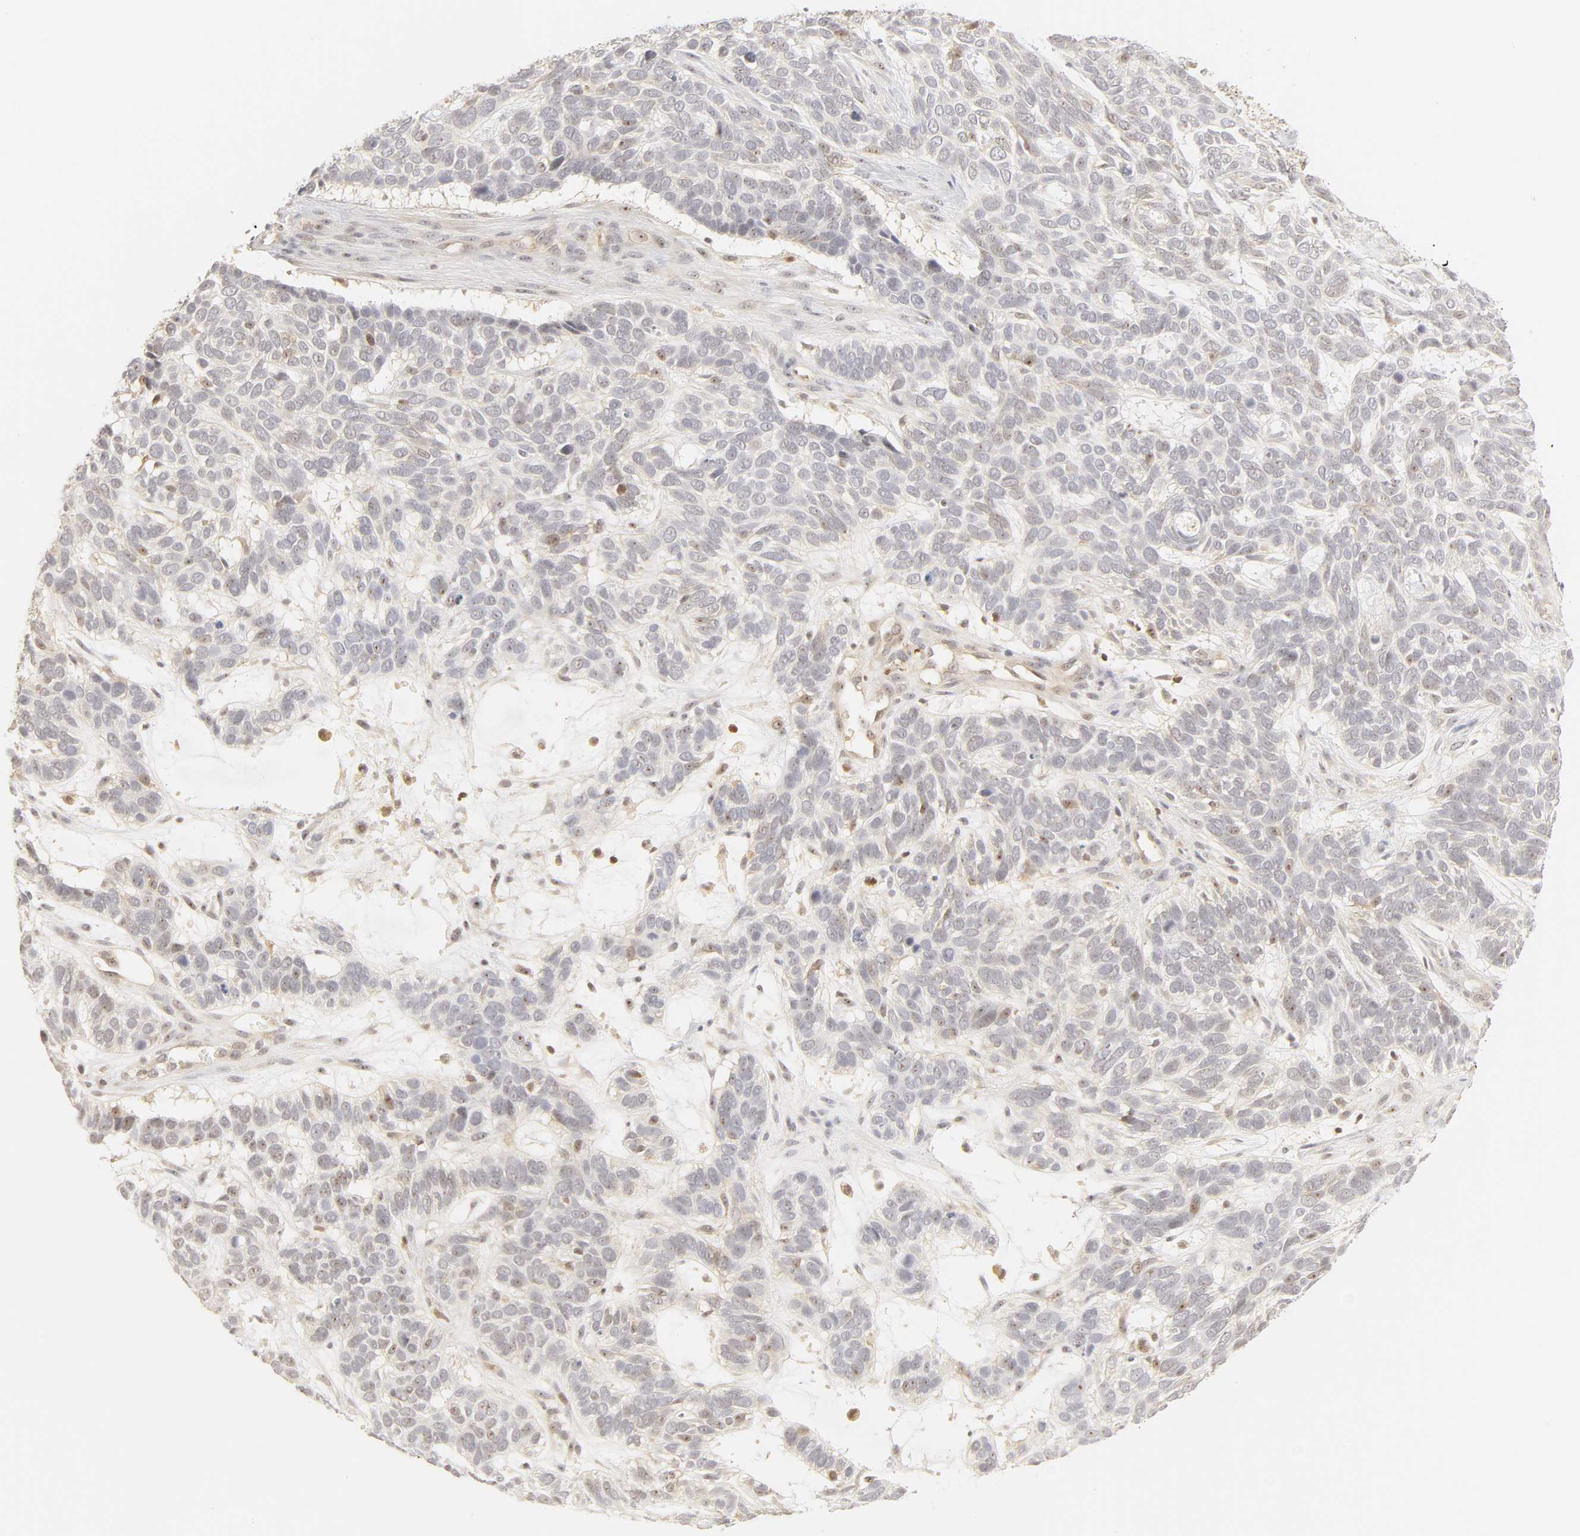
{"staining": {"intensity": "negative", "quantity": "none", "location": "none"}, "tissue": "skin cancer", "cell_type": "Tumor cells", "image_type": "cancer", "snomed": [{"axis": "morphology", "description": "Basal cell carcinoma"}, {"axis": "topography", "description": "Skin"}], "caption": "An immunohistochemistry (IHC) photomicrograph of basal cell carcinoma (skin) is shown. There is no staining in tumor cells of basal cell carcinoma (skin).", "gene": "KIF2A", "patient": {"sex": "male", "age": 87}}